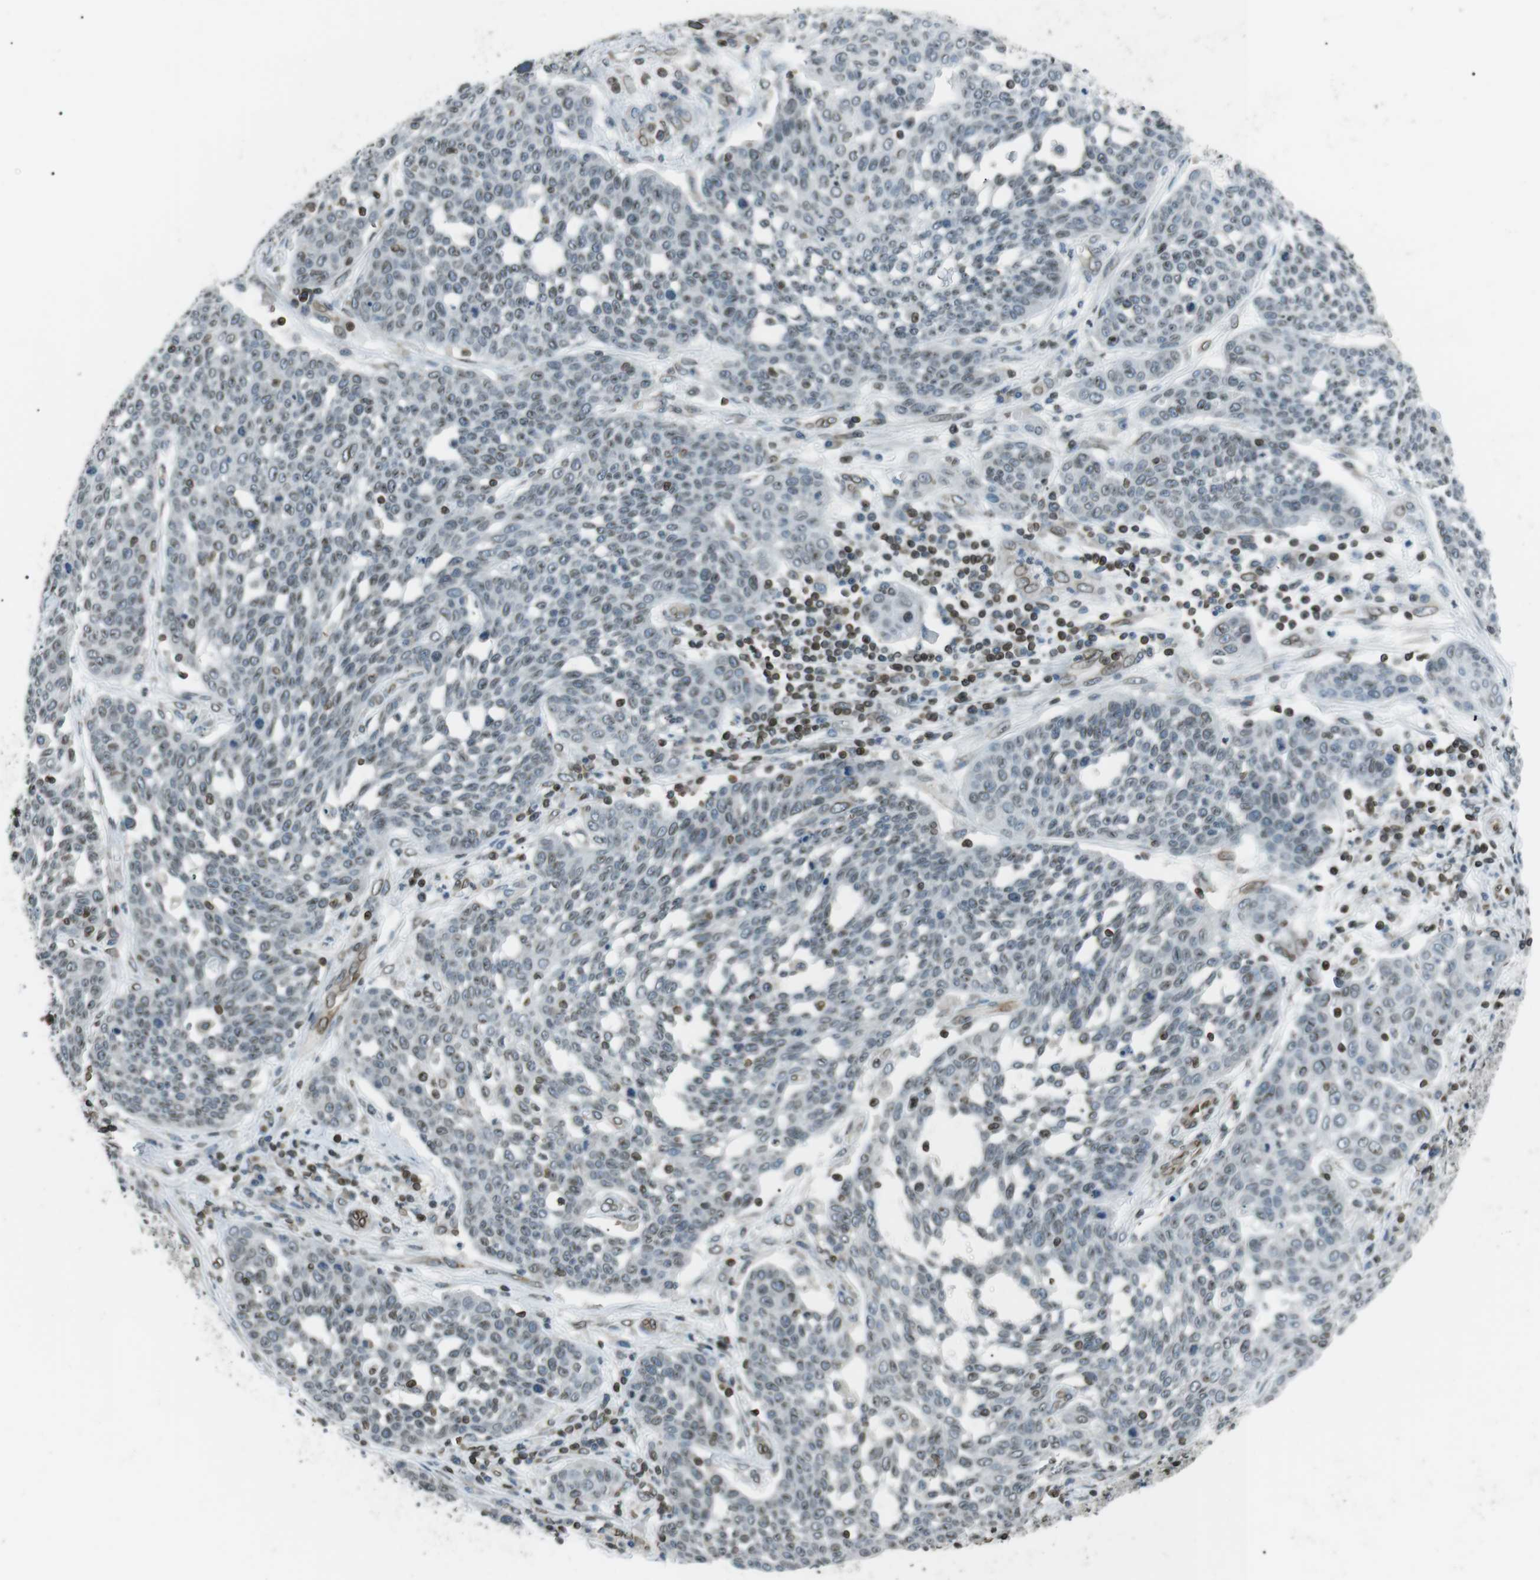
{"staining": {"intensity": "weak", "quantity": "25%-75%", "location": "cytoplasmic/membranous,nuclear"}, "tissue": "cervical cancer", "cell_type": "Tumor cells", "image_type": "cancer", "snomed": [{"axis": "morphology", "description": "Squamous cell carcinoma, NOS"}, {"axis": "topography", "description": "Cervix"}], "caption": "High-magnification brightfield microscopy of squamous cell carcinoma (cervical) stained with DAB (brown) and counterstained with hematoxylin (blue). tumor cells exhibit weak cytoplasmic/membranous and nuclear expression is appreciated in approximately25%-75% of cells.", "gene": "TMX4", "patient": {"sex": "female", "age": 34}}